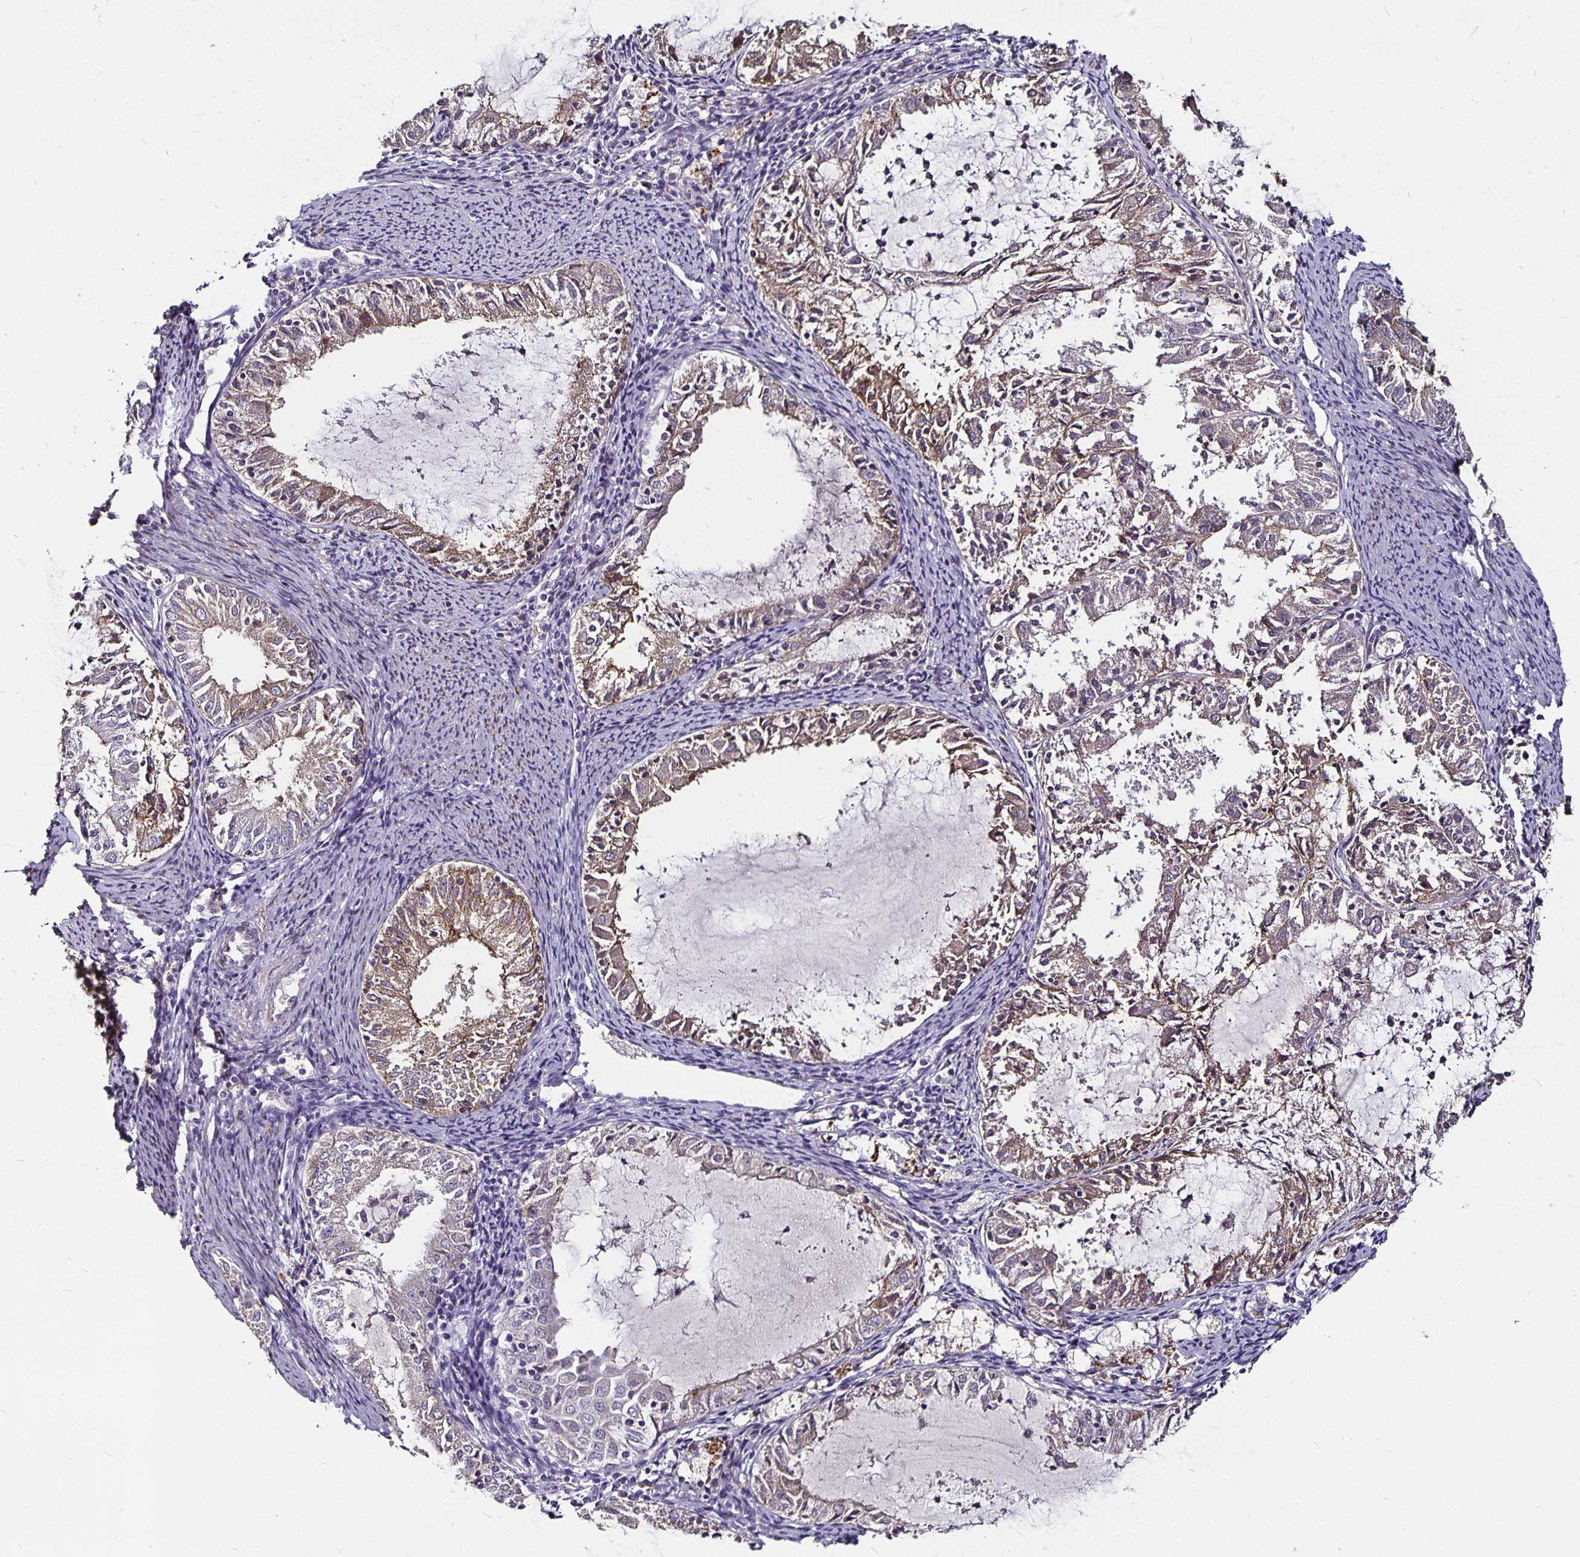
{"staining": {"intensity": "weak", "quantity": "25%-75%", "location": "cytoplasmic/membranous"}, "tissue": "endometrial cancer", "cell_type": "Tumor cells", "image_type": "cancer", "snomed": [{"axis": "morphology", "description": "Adenocarcinoma, NOS"}, {"axis": "topography", "description": "Endometrium"}], "caption": "Endometrial adenocarcinoma was stained to show a protein in brown. There is low levels of weak cytoplasmic/membranous staining in about 25%-75% of tumor cells.", "gene": "CA12", "patient": {"sex": "female", "age": 57}}